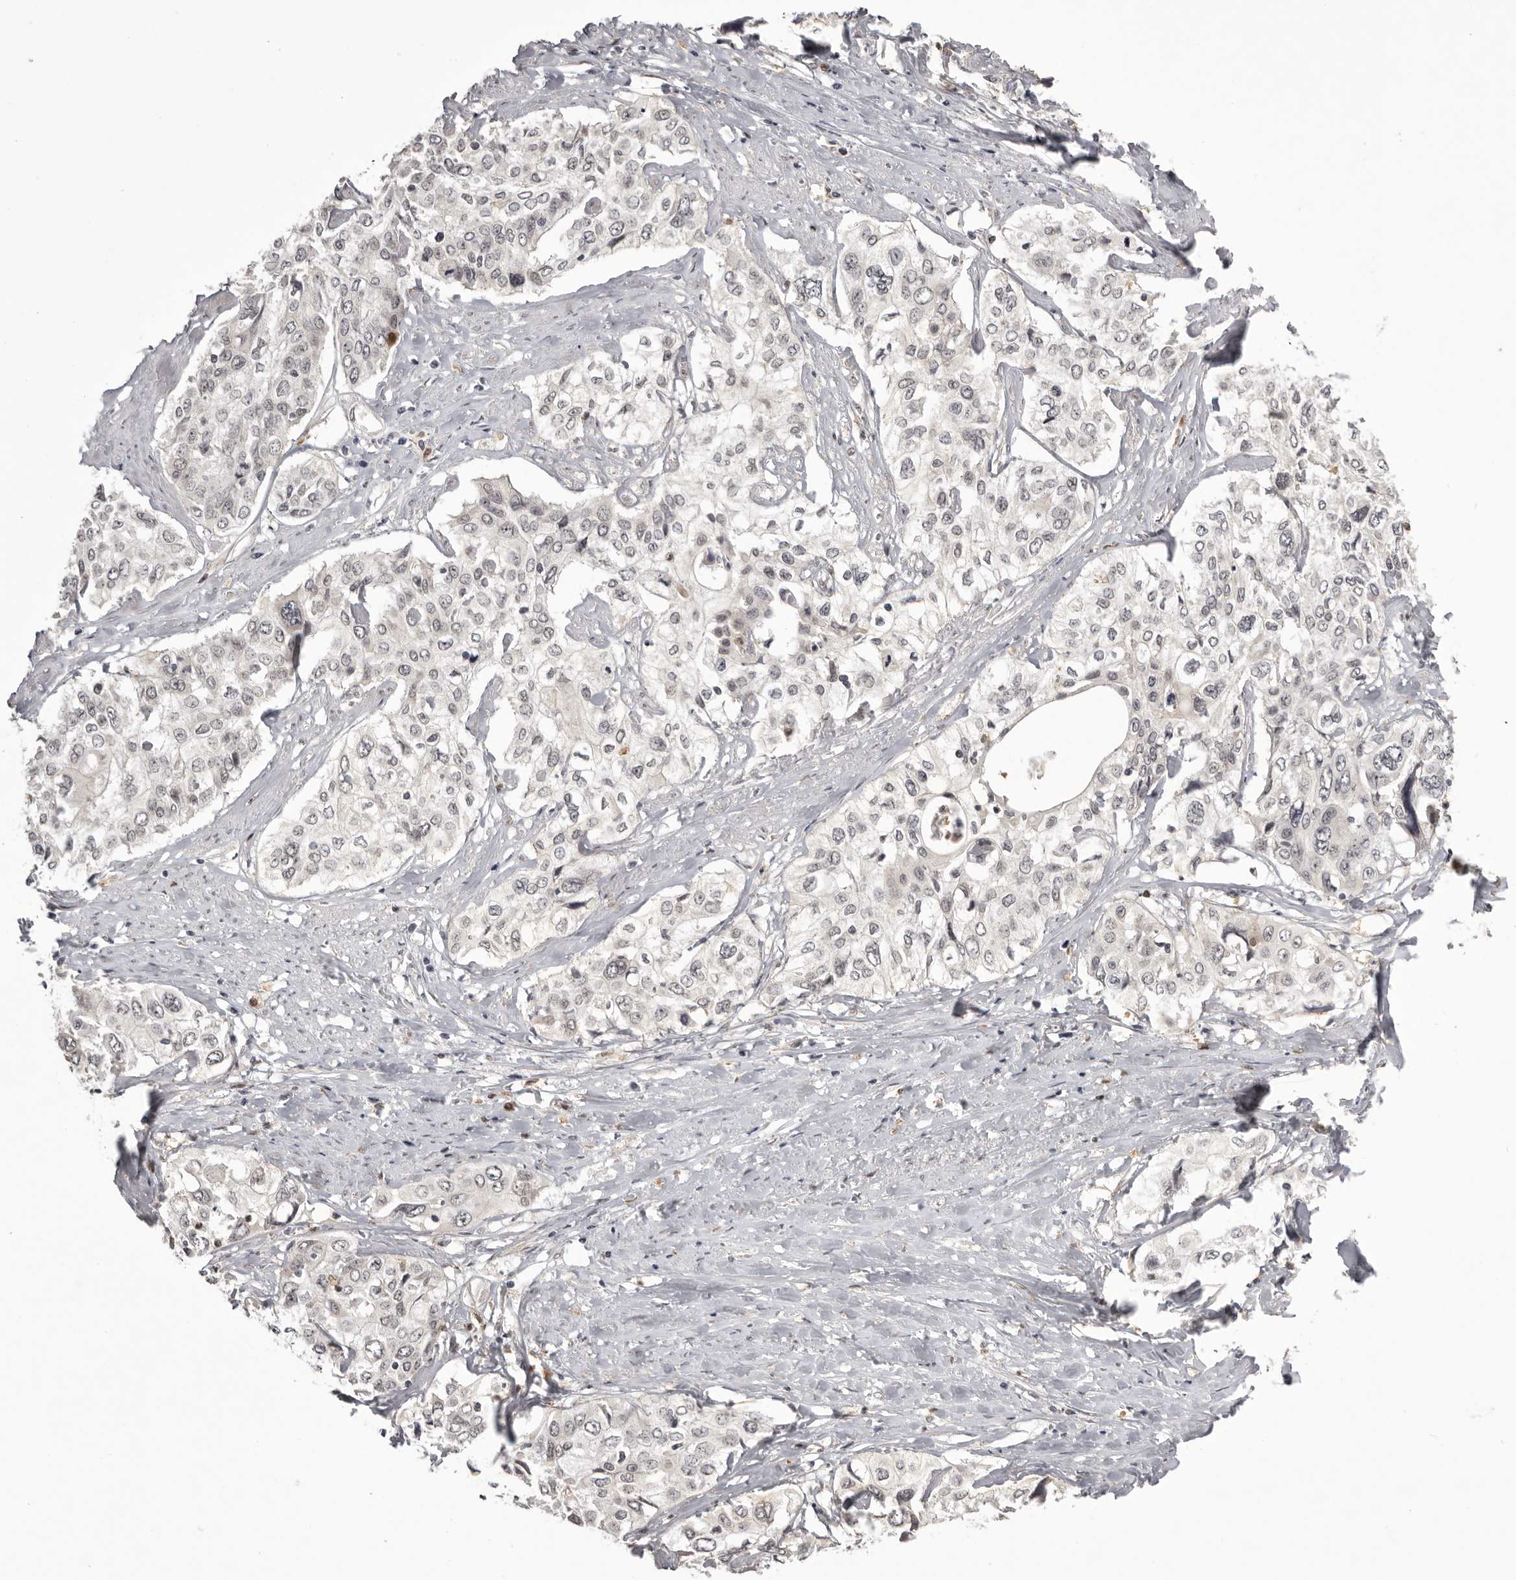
{"staining": {"intensity": "negative", "quantity": "none", "location": "none"}, "tissue": "cervical cancer", "cell_type": "Tumor cells", "image_type": "cancer", "snomed": [{"axis": "morphology", "description": "Squamous cell carcinoma, NOS"}, {"axis": "topography", "description": "Cervix"}], "caption": "Photomicrograph shows no protein expression in tumor cells of cervical cancer tissue.", "gene": "RNF2", "patient": {"sex": "female", "age": 31}}